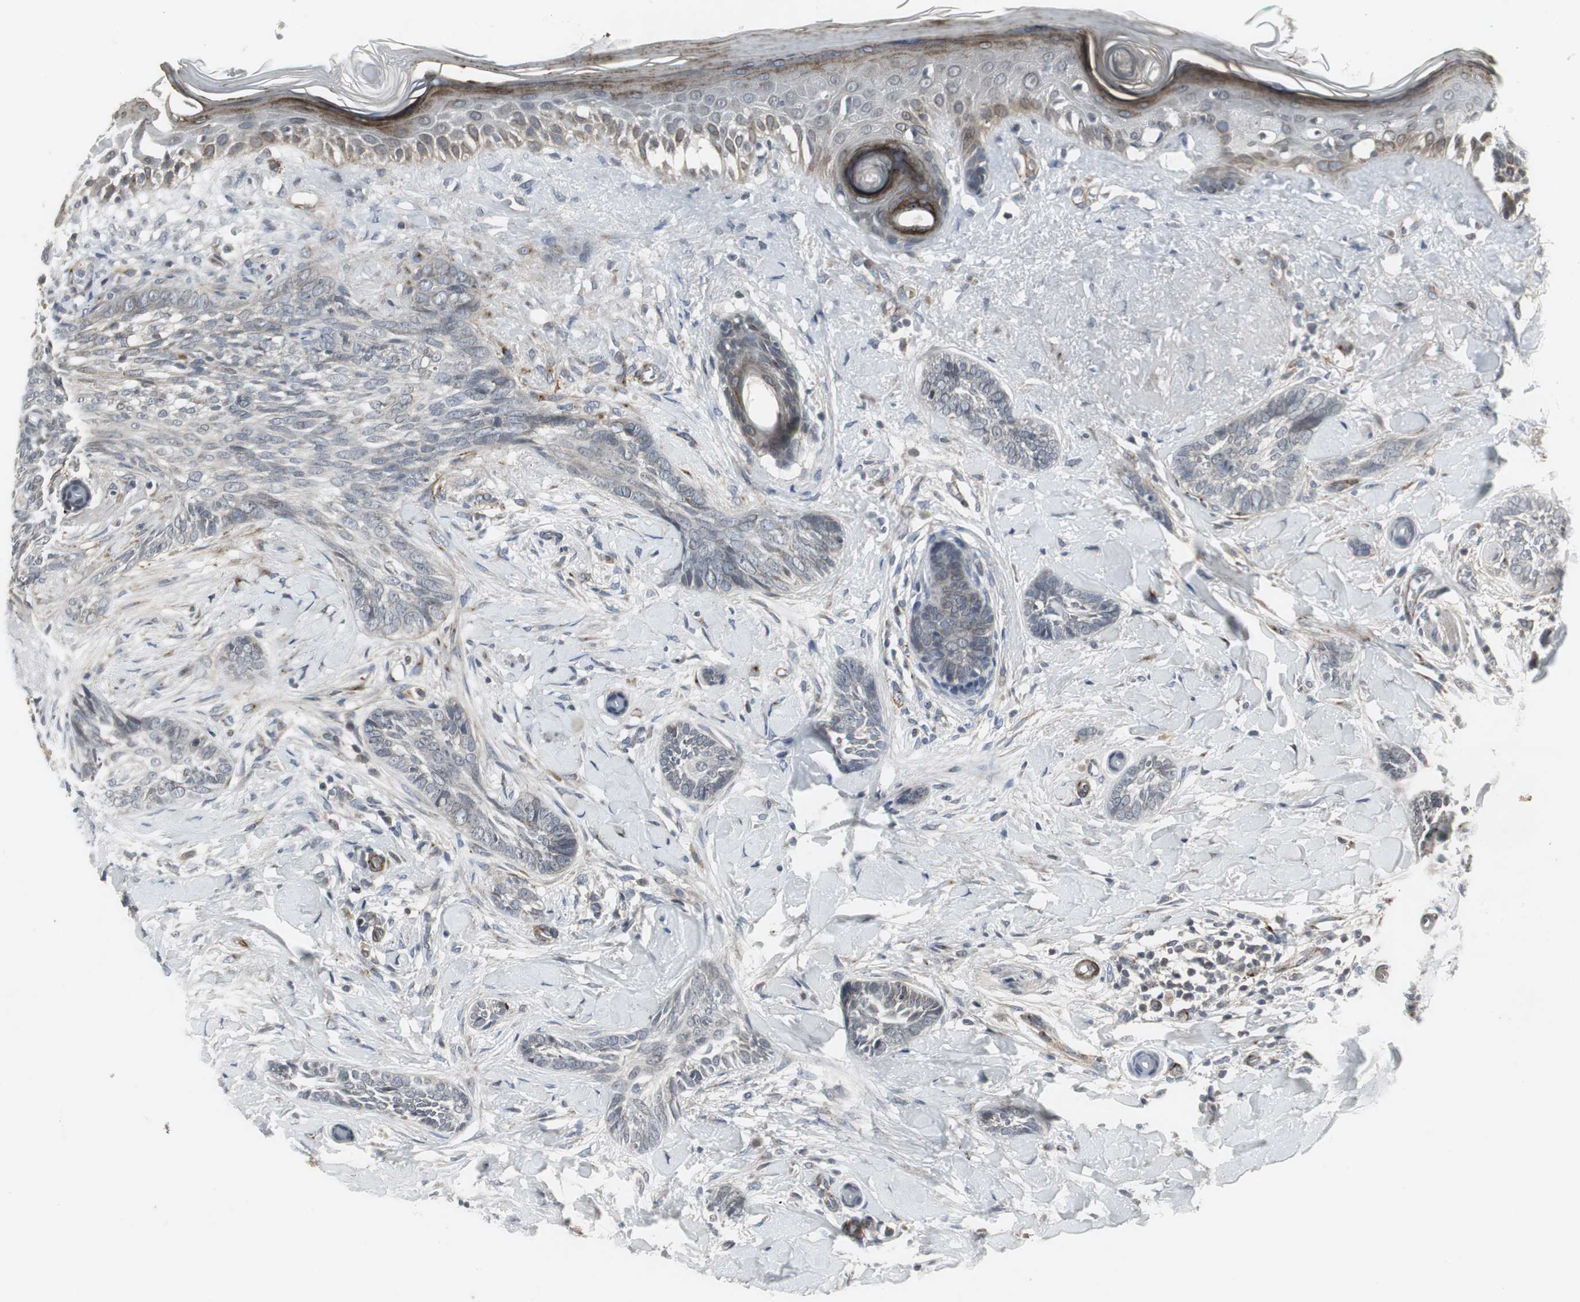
{"staining": {"intensity": "weak", "quantity": "<25%", "location": "cytoplasmic/membranous"}, "tissue": "skin cancer", "cell_type": "Tumor cells", "image_type": "cancer", "snomed": [{"axis": "morphology", "description": "Basal cell carcinoma"}, {"axis": "topography", "description": "Skin"}], "caption": "Tumor cells show no significant protein positivity in skin basal cell carcinoma. (DAB (3,3'-diaminobenzidine) immunohistochemistry with hematoxylin counter stain).", "gene": "SCYL3", "patient": {"sex": "female", "age": 58}}